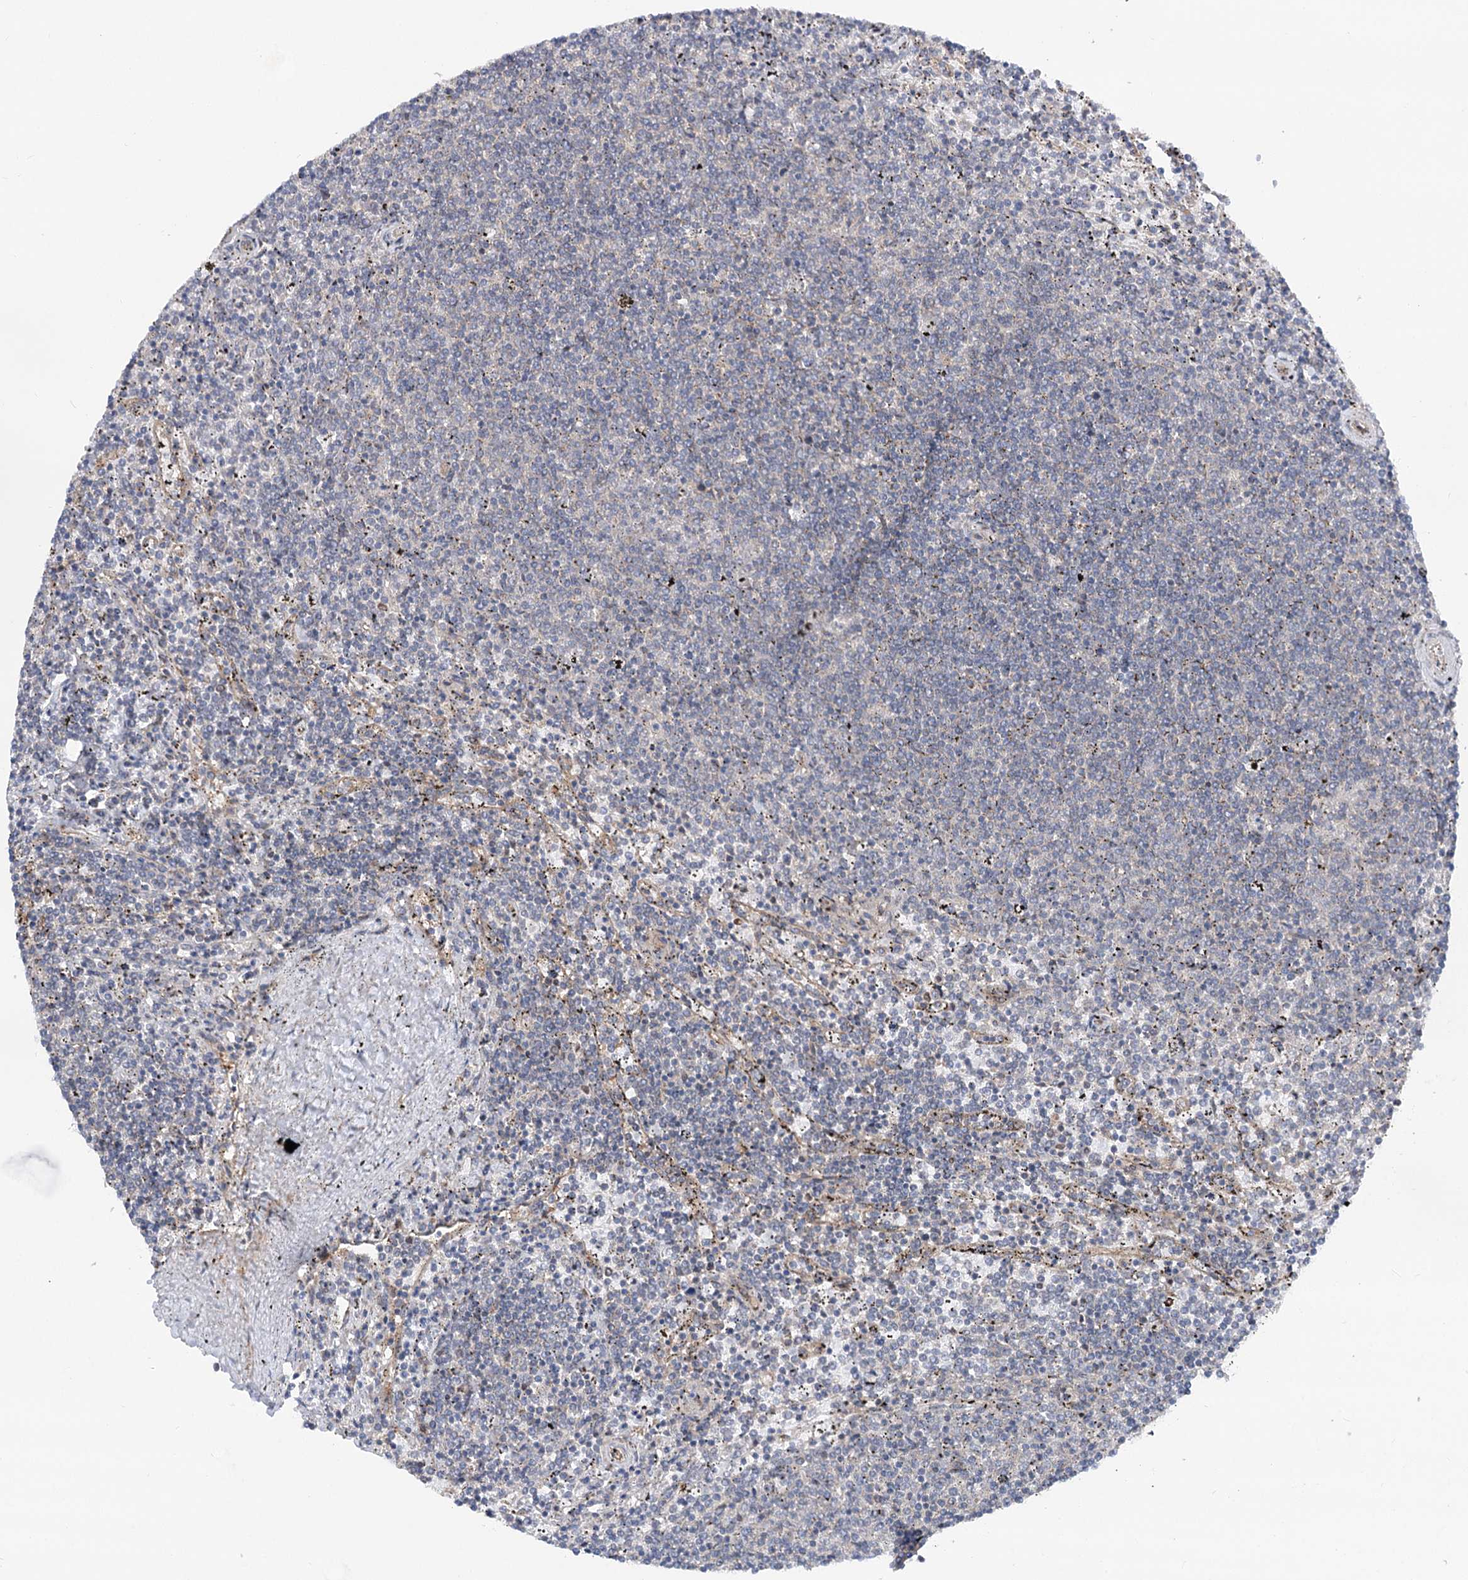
{"staining": {"intensity": "negative", "quantity": "none", "location": "none"}, "tissue": "lymphoma", "cell_type": "Tumor cells", "image_type": "cancer", "snomed": [{"axis": "morphology", "description": "Malignant lymphoma, non-Hodgkin's type, Low grade"}, {"axis": "topography", "description": "Spleen"}], "caption": "A photomicrograph of lymphoma stained for a protein reveals no brown staining in tumor cells.", "gene": "SCN11A", "patient": {"sex": "female", "age": 50}}